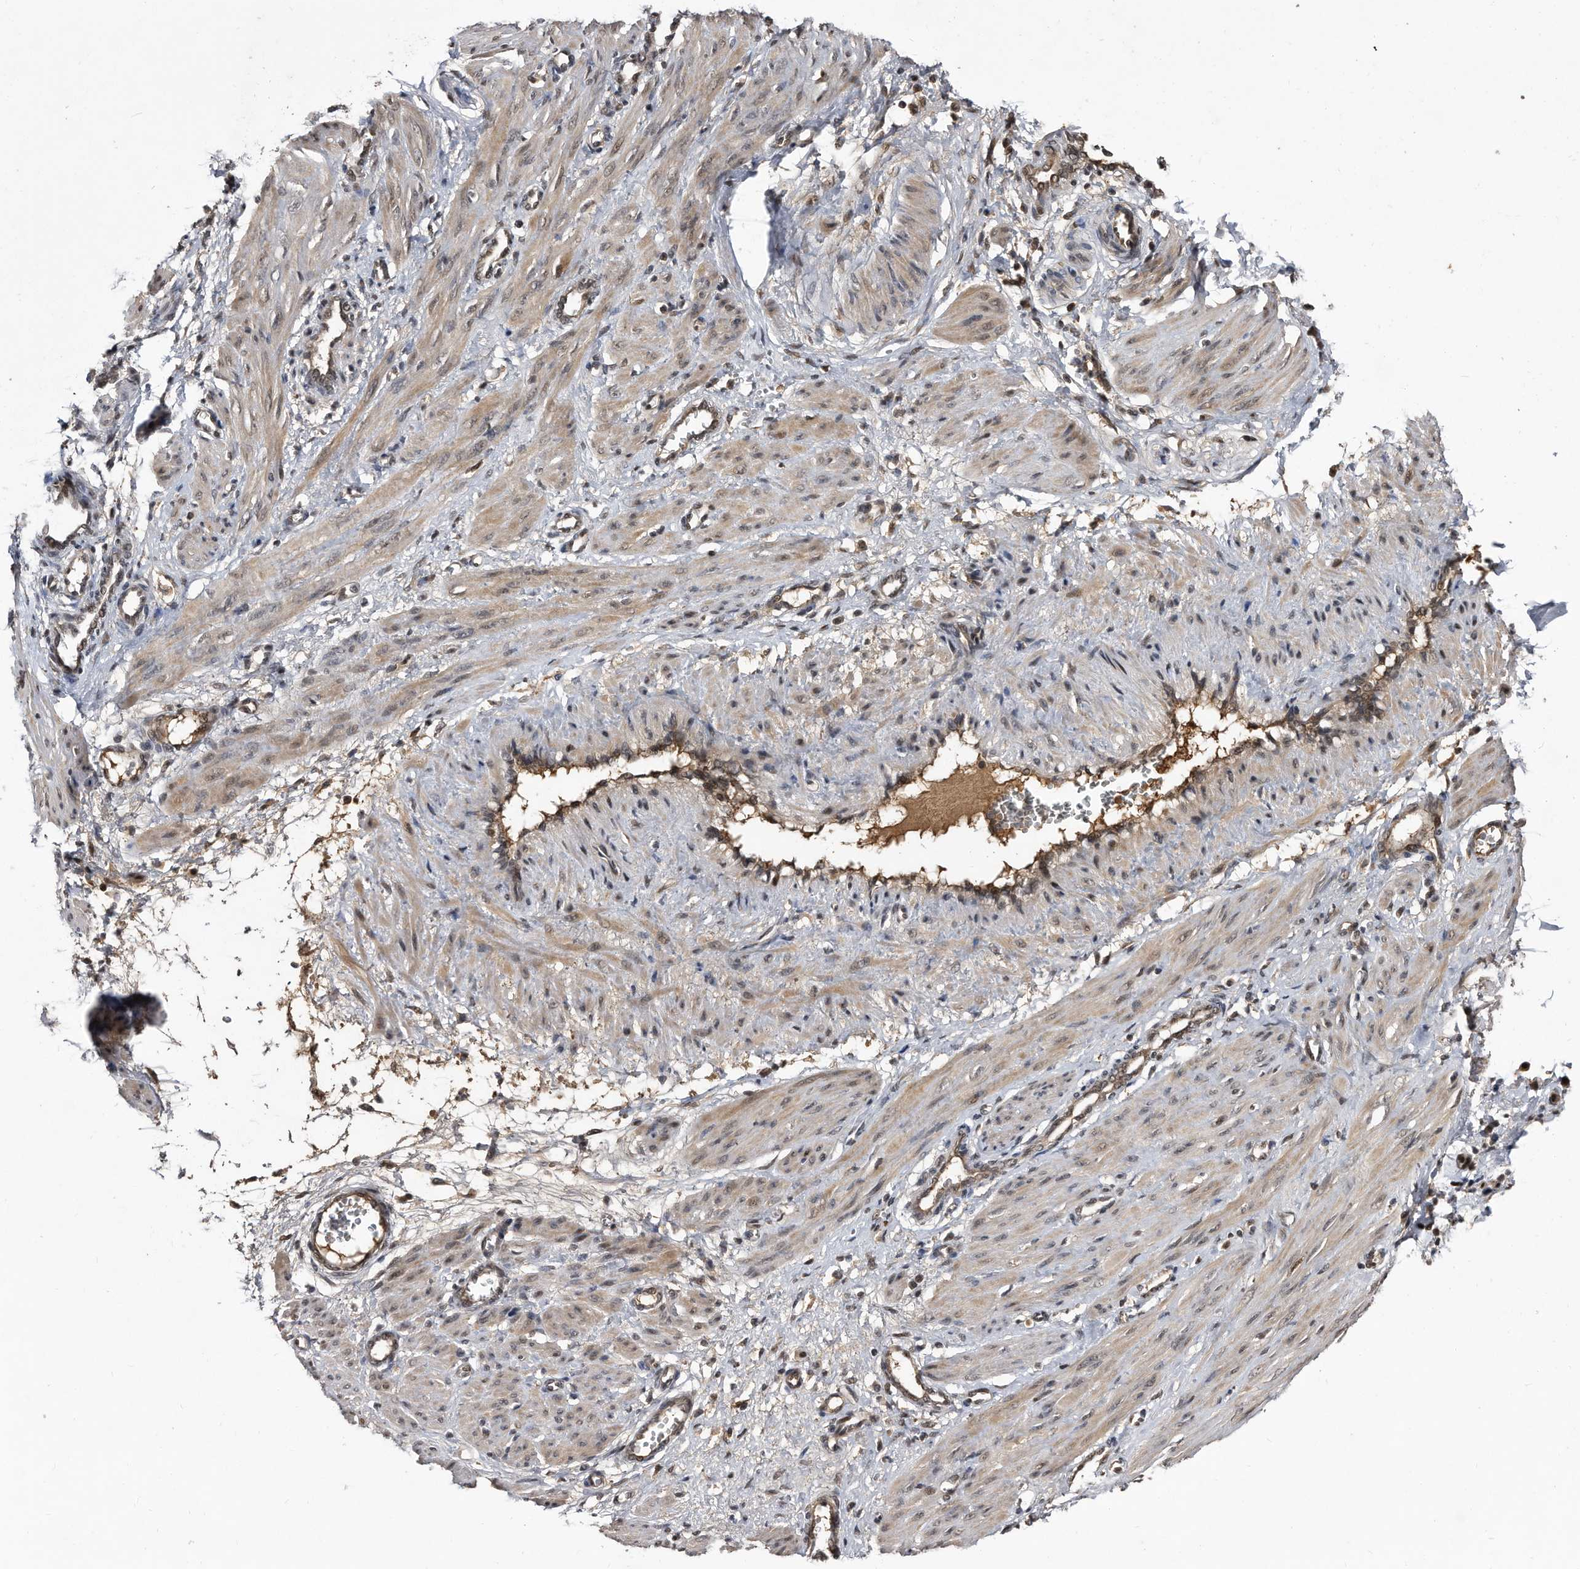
{"staining": {"intensity": "weak", "quantity": "25%-75%", "location": "cytoplasmic/membranous"}, "tissue": "smooth muscle", "cell_type": "Smooth muscle cells", "image_type": "normal", "snomed": [{"axis": "morphology", "description": "Normal tissue, NOS"}, {"axis": "topography", "description": "Endometrium"}], "caption": "Smooth muscle stained with DAB (3,3'-diaminobenzidine) IHC reveals low levels of weak cytoplasmic/membranous staining in approximately 25%-75% of smooth muscle cells.", "gene": "RAD23B", "patient": {"sex": "female", "age": 33}}